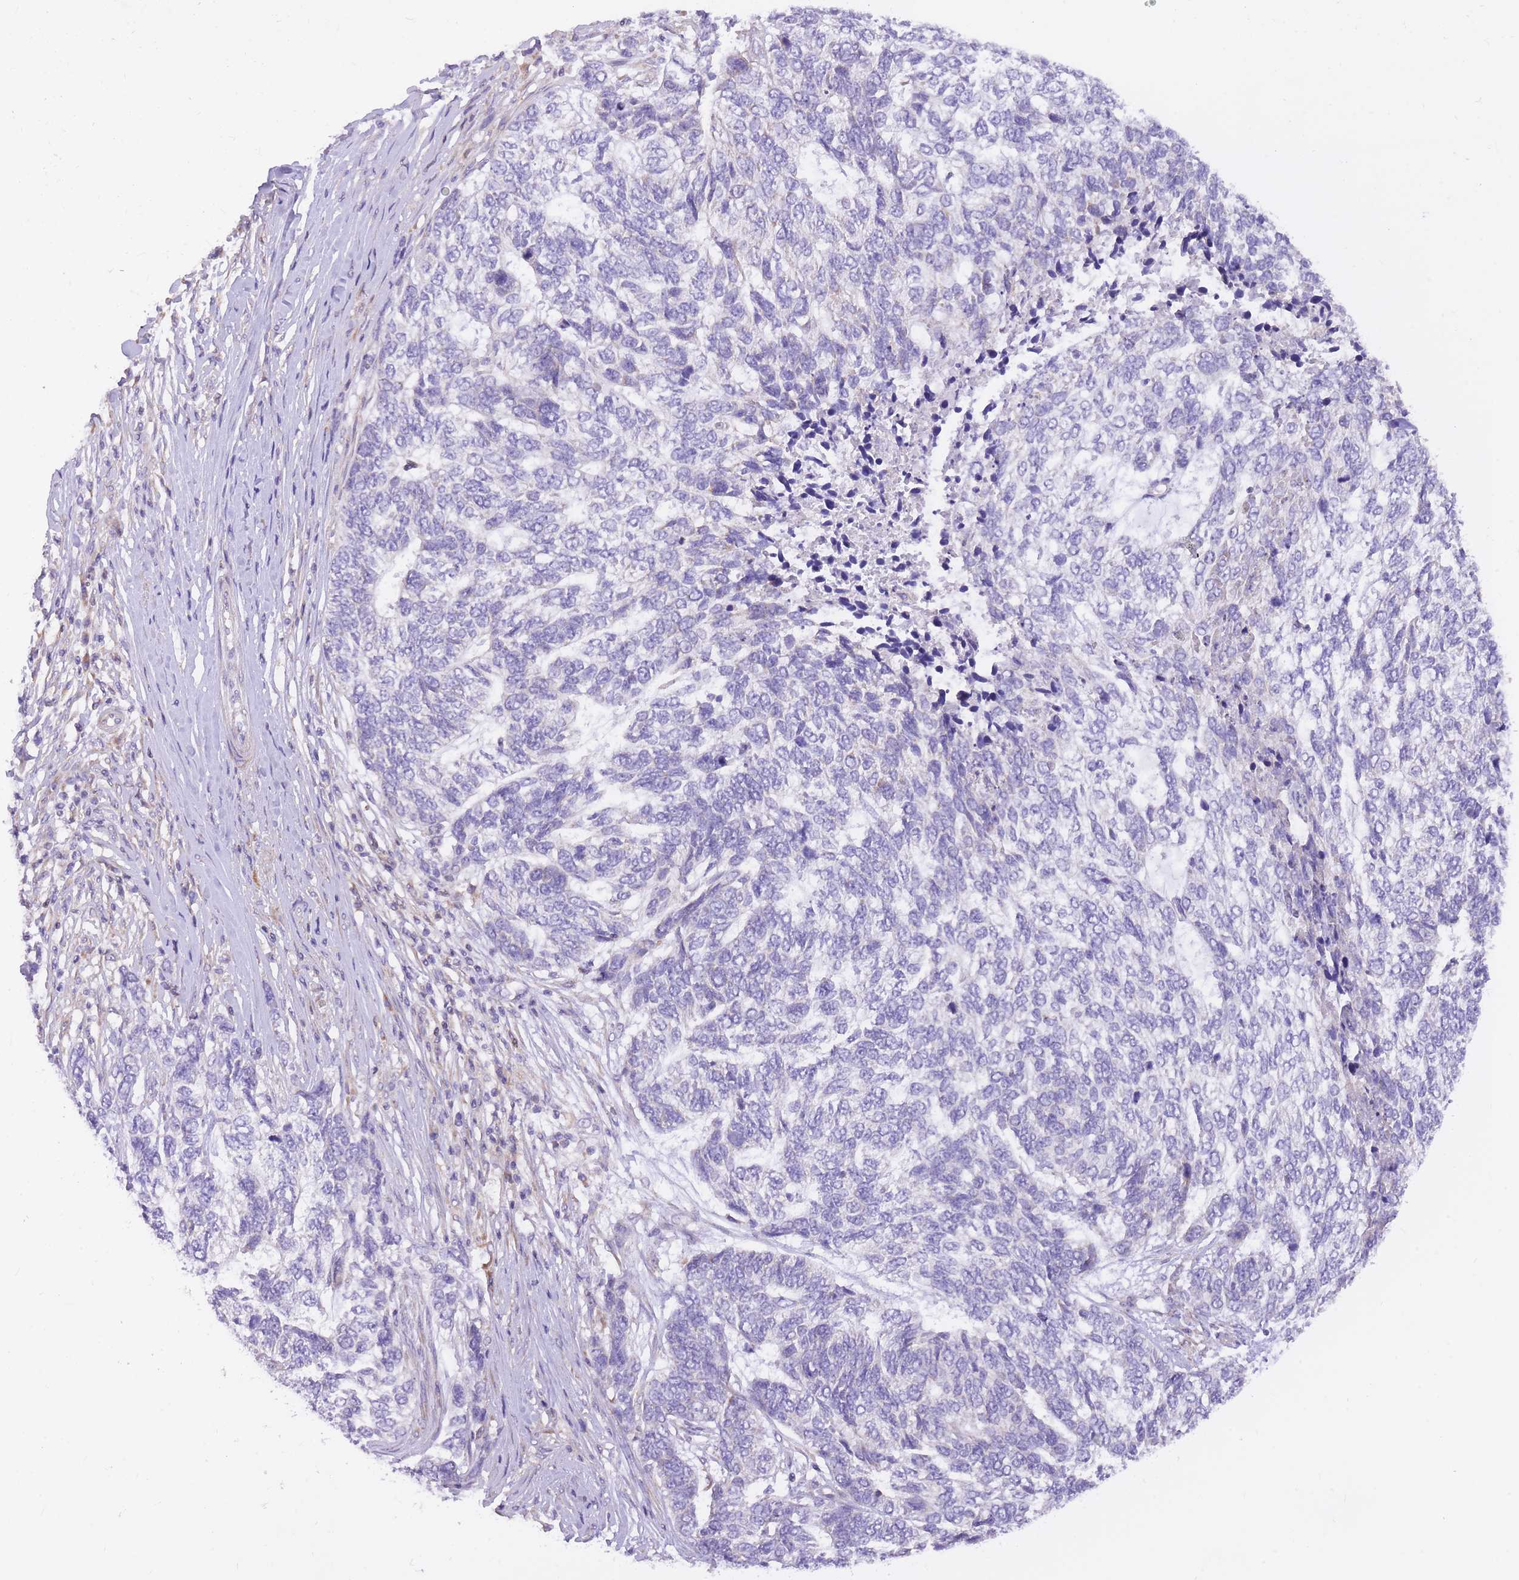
{"staining": {"intensity": "negative", "quantity": "none", "location": "none"}, "tissue": "skin cancer", "cell_type": "Tumor cells", "image_type": "cancer", "snomed": [{"axis": "morphology", "description": "Basal cell carcinoma"}, {"axis": "topography", "description": "Skin"}], "caption": "Immunohistochemistry photomicrograph of neoplastic tissue: human skin cancer stained with DAB (3,3'-diaminobenzidine) reveals no significant protein expression in tumor cells.", "gene": "TOPAZ1", "patient": {"sex": "female", "age": 65}}